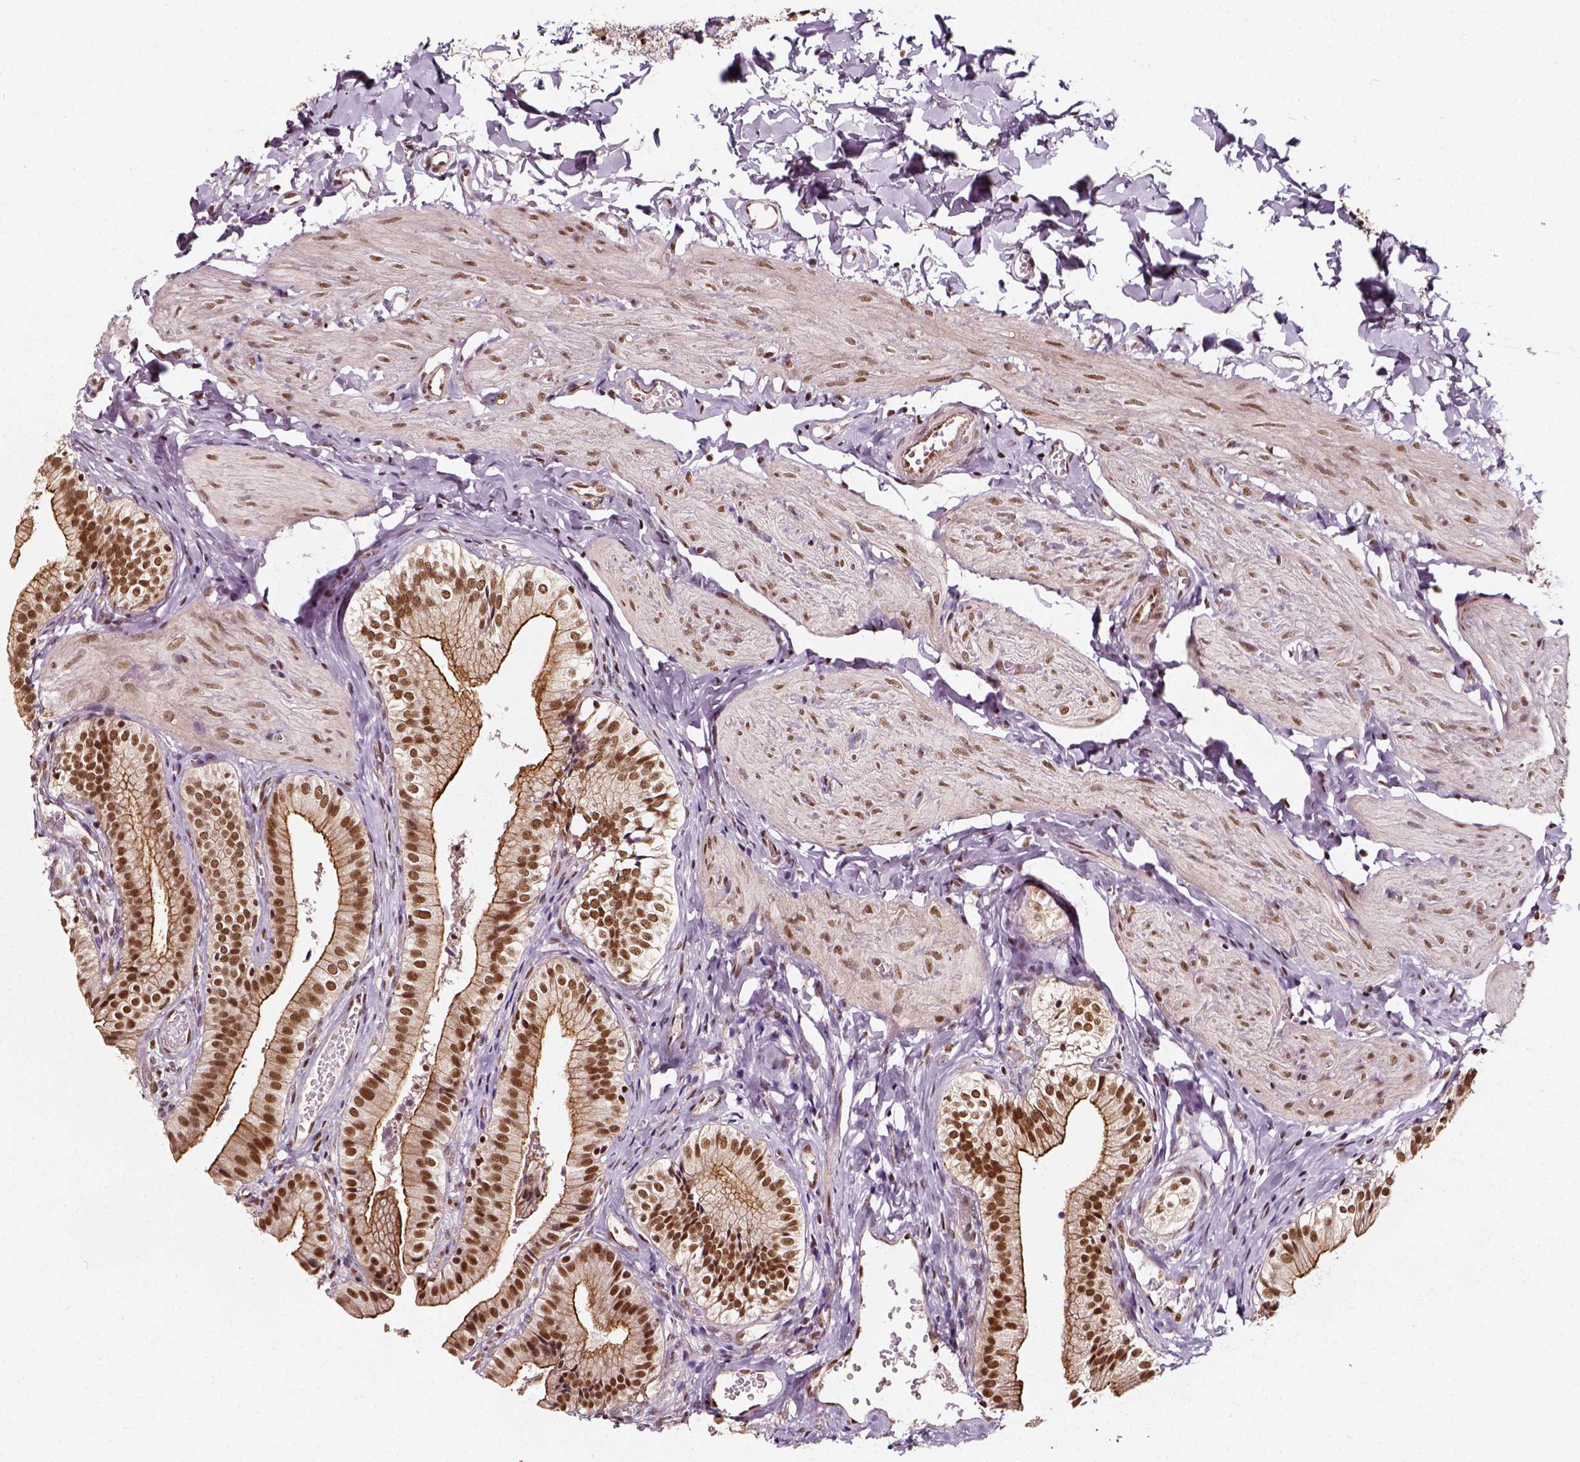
{"staining": {"intensity": "moderate", "quantity": ">75%", "location": "nuclear"}, "tissue": "gallbladder", "cell_type": "Glandular cells", "image_type": "normal", "snomed": [{"axis": "morphology", "description": "Normal tissue, NOS"}, {"axis": "topography", "description": "Gallbladder"}], "caption": "IHC of benign human gallbladder reveals medium levels of moderate nuclear expression in about >75% of glandular cells.", "gene": "NACC1", "patient": {"sex": "female", "age": 47}}